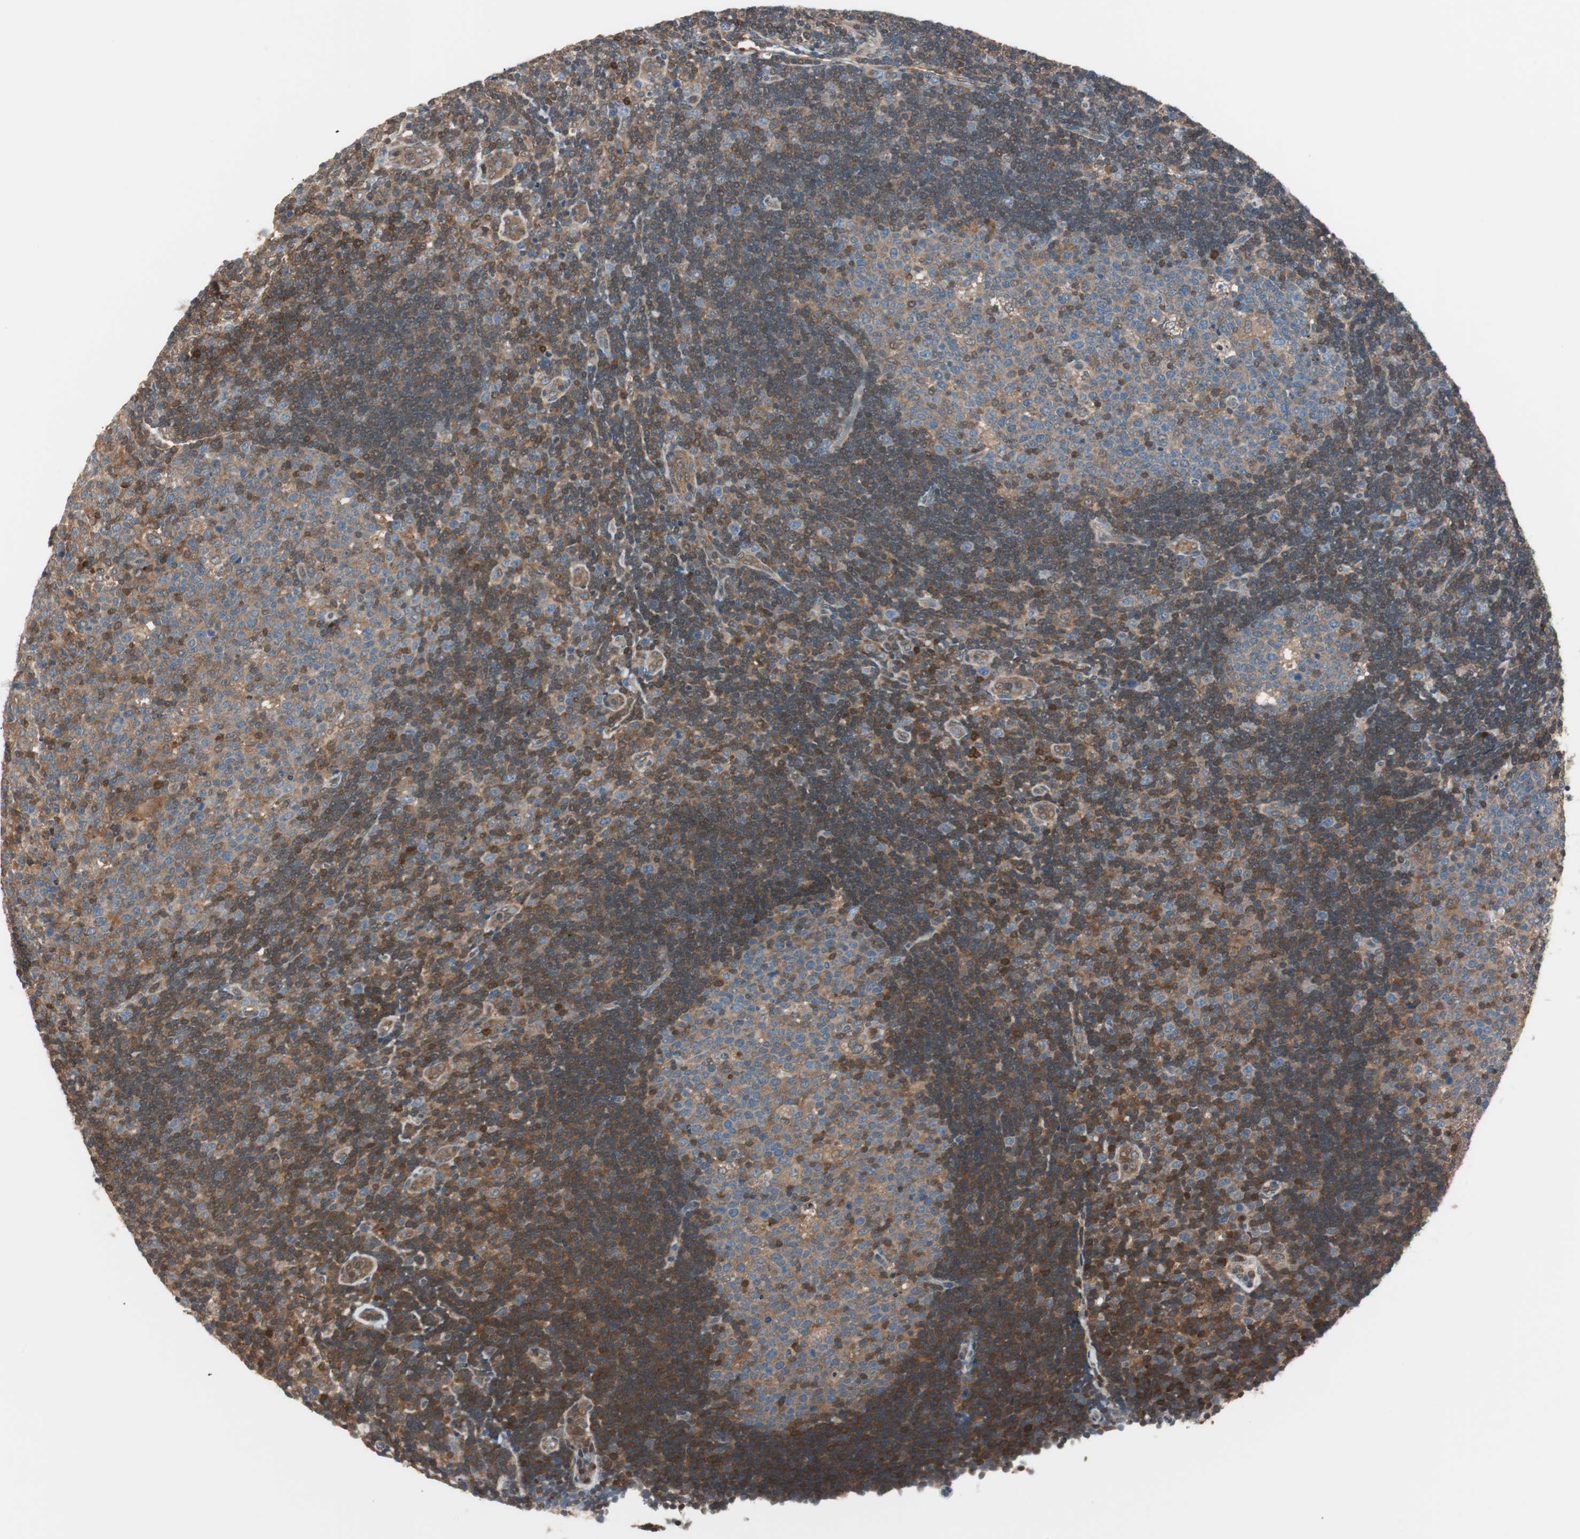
{"staining": {"intensity": "strong", "quantity": "<25%", "location": "cytoplasmic/membranous"}, "tissue": "lymph node", "cell_type": "Germinal center cells", "image_type": "normal", "snomed": [{"axis": "morphology", "description": "Normal tissue, NOS"}, {"axis": "topography", "description": "Lymph node"}, {"axis": "topography", "description": "Salivary gland"}], "caption": "This photomicrograph exhibits unremarkable lymph node stained with immunohistochemistry to label a protein in brown. The cytoplasmic/membranous of germinal center cells show strong positivity for the protein. Nuclei are counter-stained blue.", "gene": "GALT", "patient": {"sex": "male", "age": 8}}